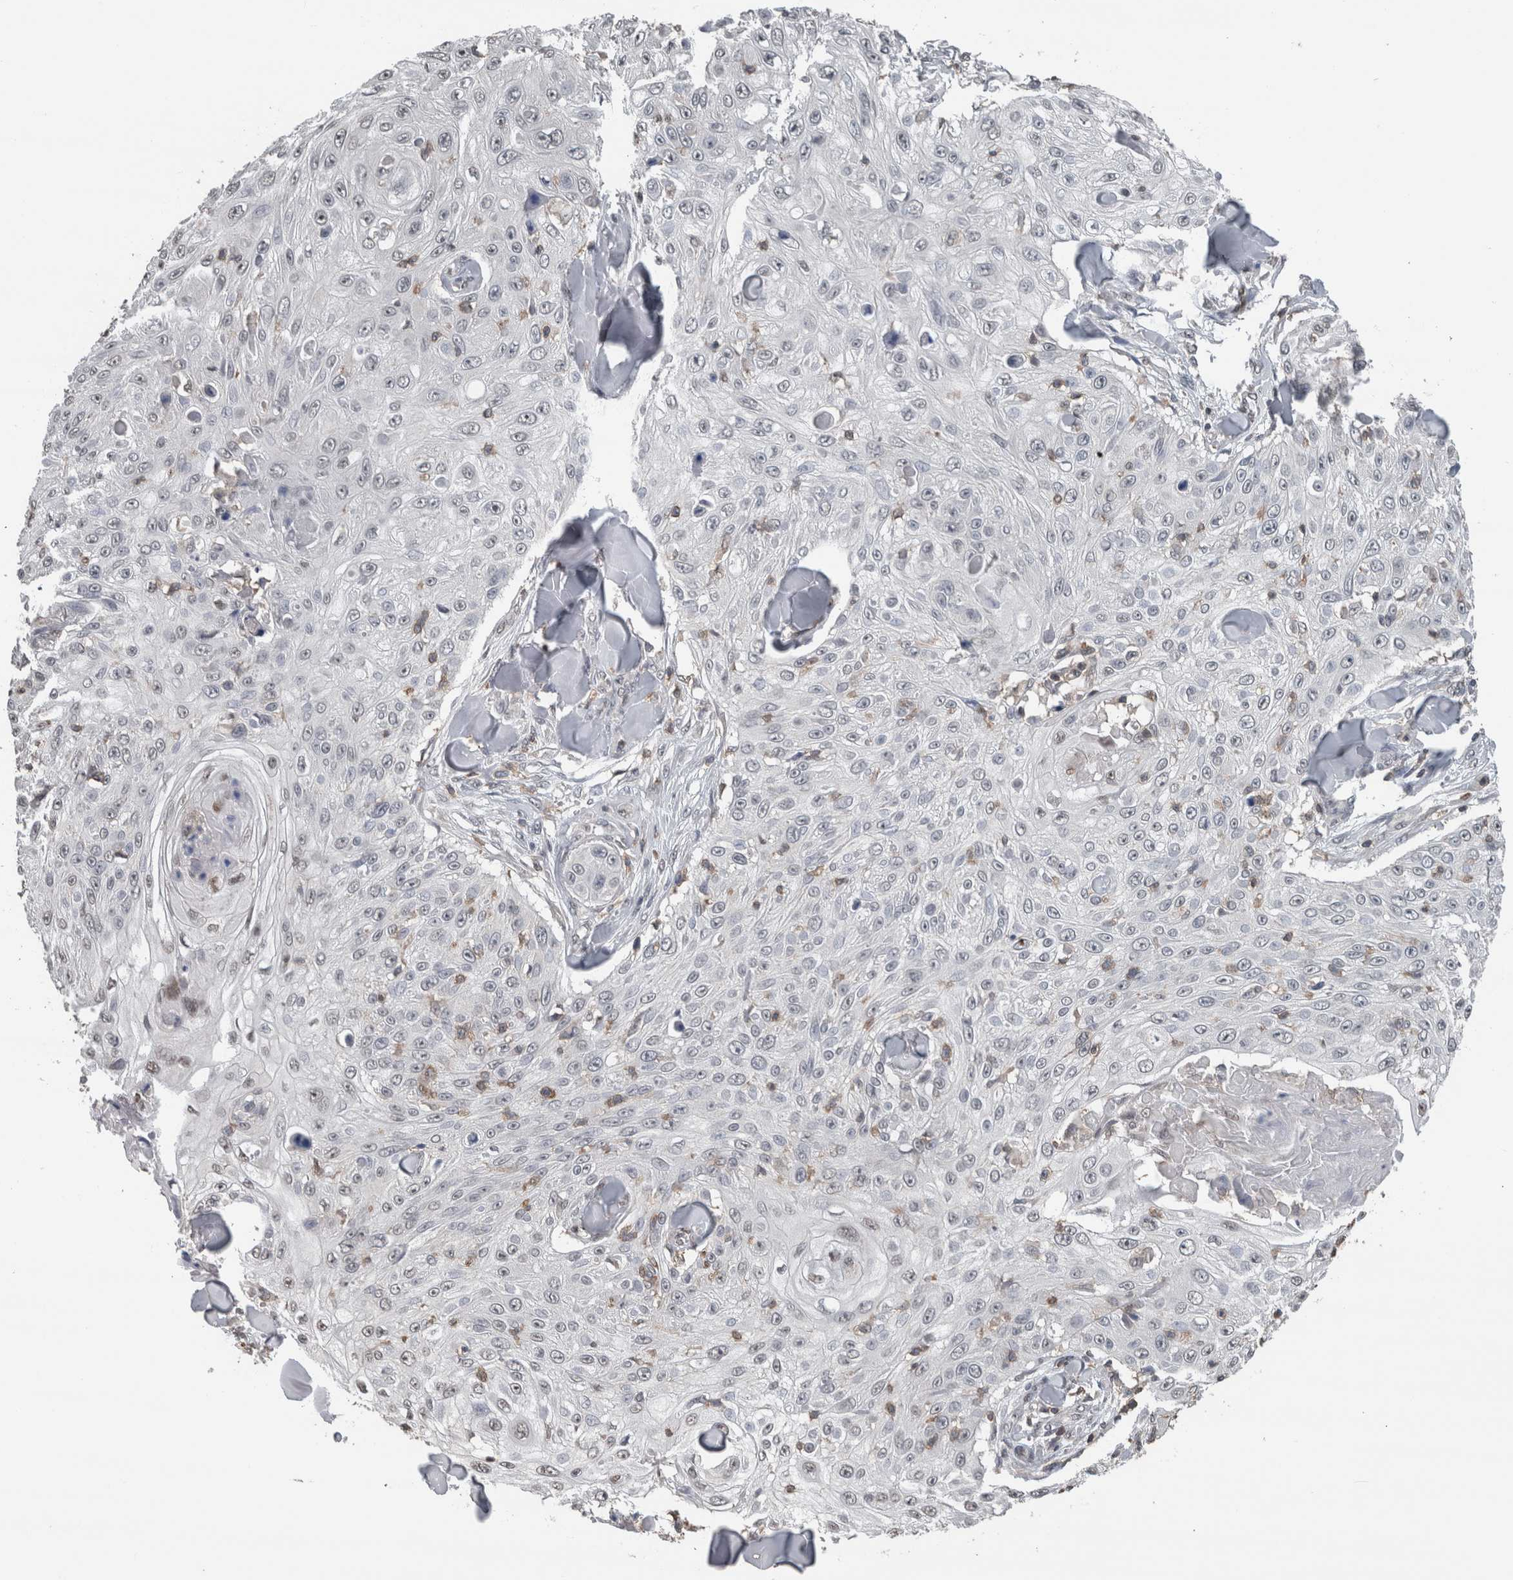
{"staining": {"intensity": "negative", "quantity": "none", "location": "none"}, "tissue": "skin cancer", "cell_type": "Tumor cells", "image_type": "cancer", "snomed": [{"axis": "morphology", "description": "Squamous cell carcinoma, NOS"}, {"axis": "topography", "description": "Skin"}], "caption": "Tumor cells are negative for protein expression in human skin squamous cell carcinoma.", "gene": "MAFF", "patient": {"sex": "male", "age": 86}}